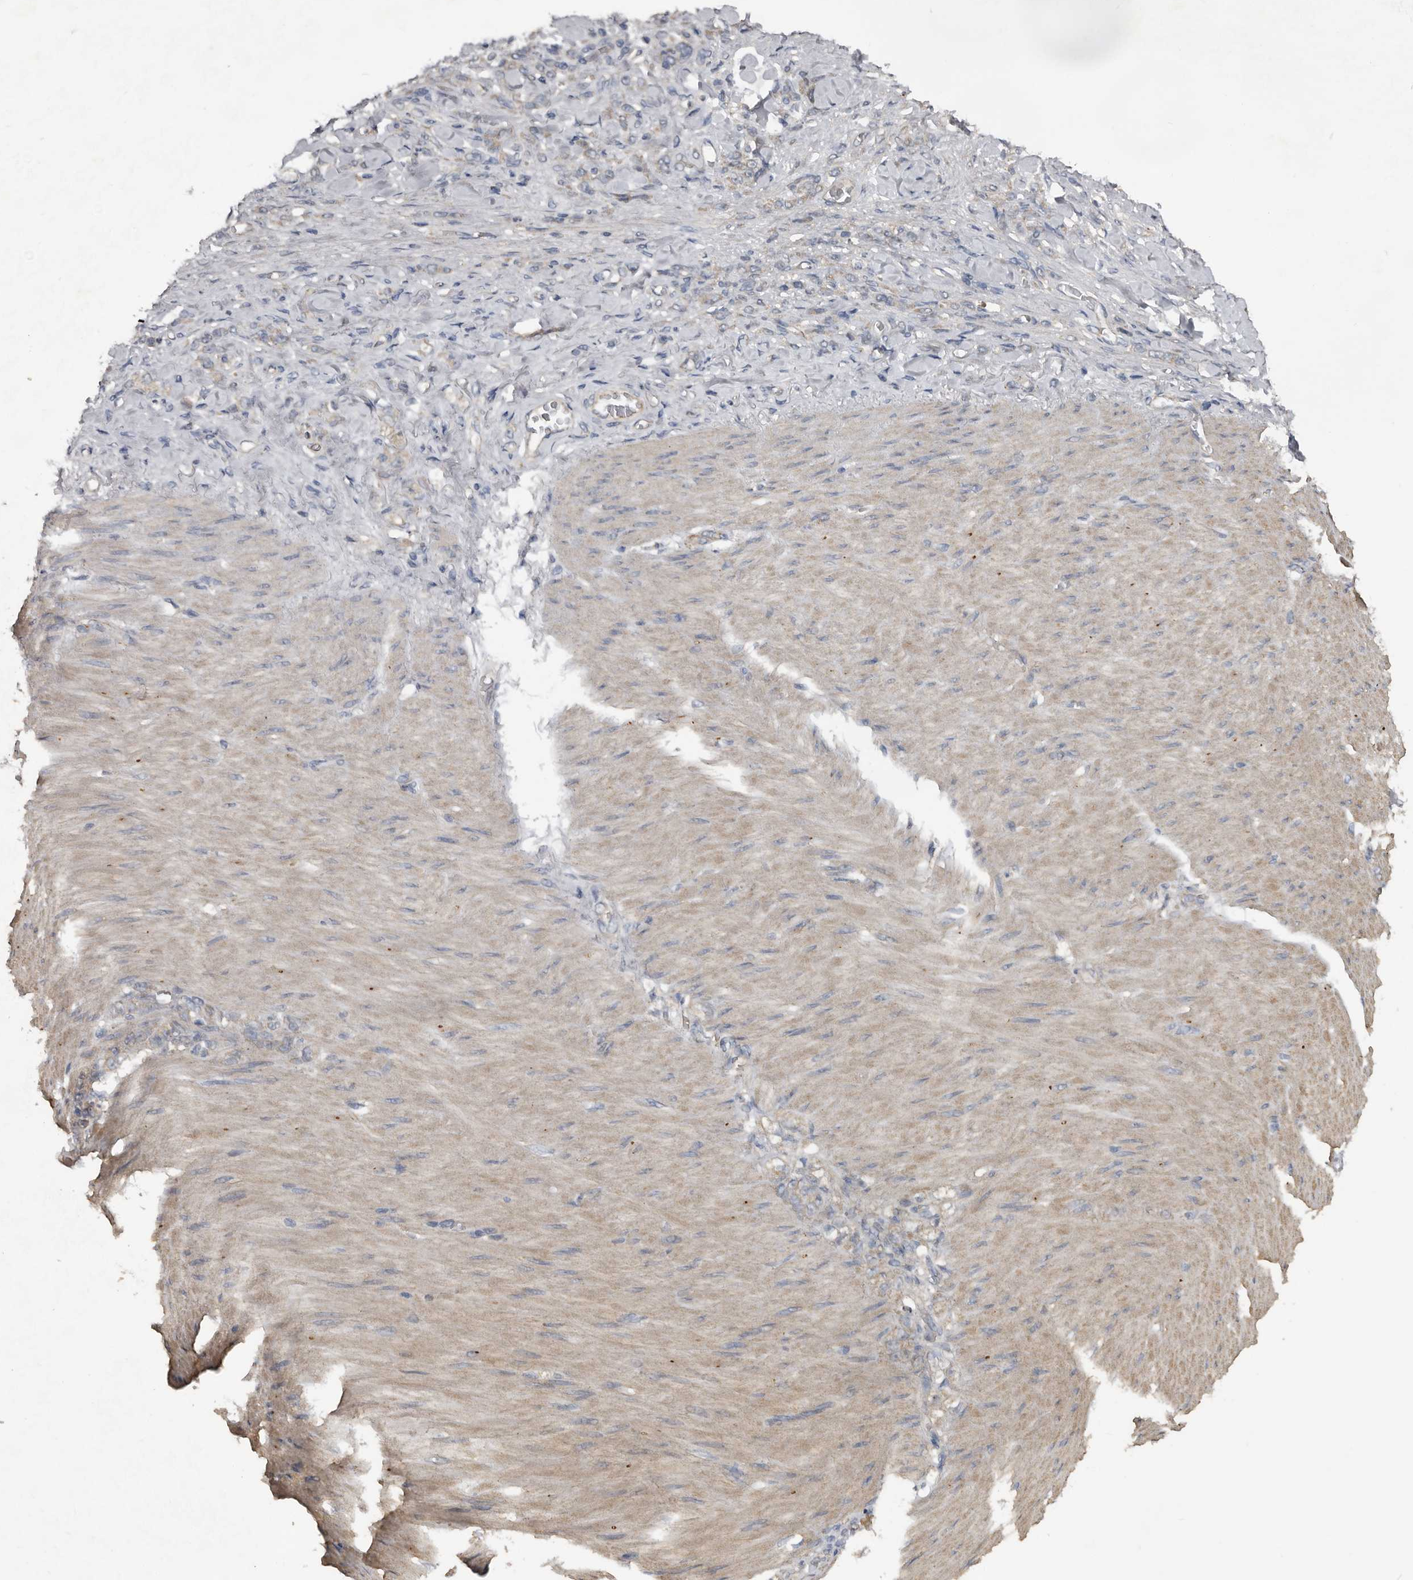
{"staining": {"intensity": "negative", "quantity": "none", "location": "none"}, "tissue": "stomach cancer", "cell_type": "Tumor cells", "image_type": "cancer", "snomed": [{"axis": "morphology", "description": "Normal tissue, NOS"}, {"axis": "morphology", "description": "Adenocarcinoma, NOS"}, {"axis": "topography", "description": "Stomach"}], "caption": "Tumor cells are negative for brown protein staining in stomach adenocarcinoma.", "gene": "HYAL4", "patient": {"sex": "male", "age": 82}}